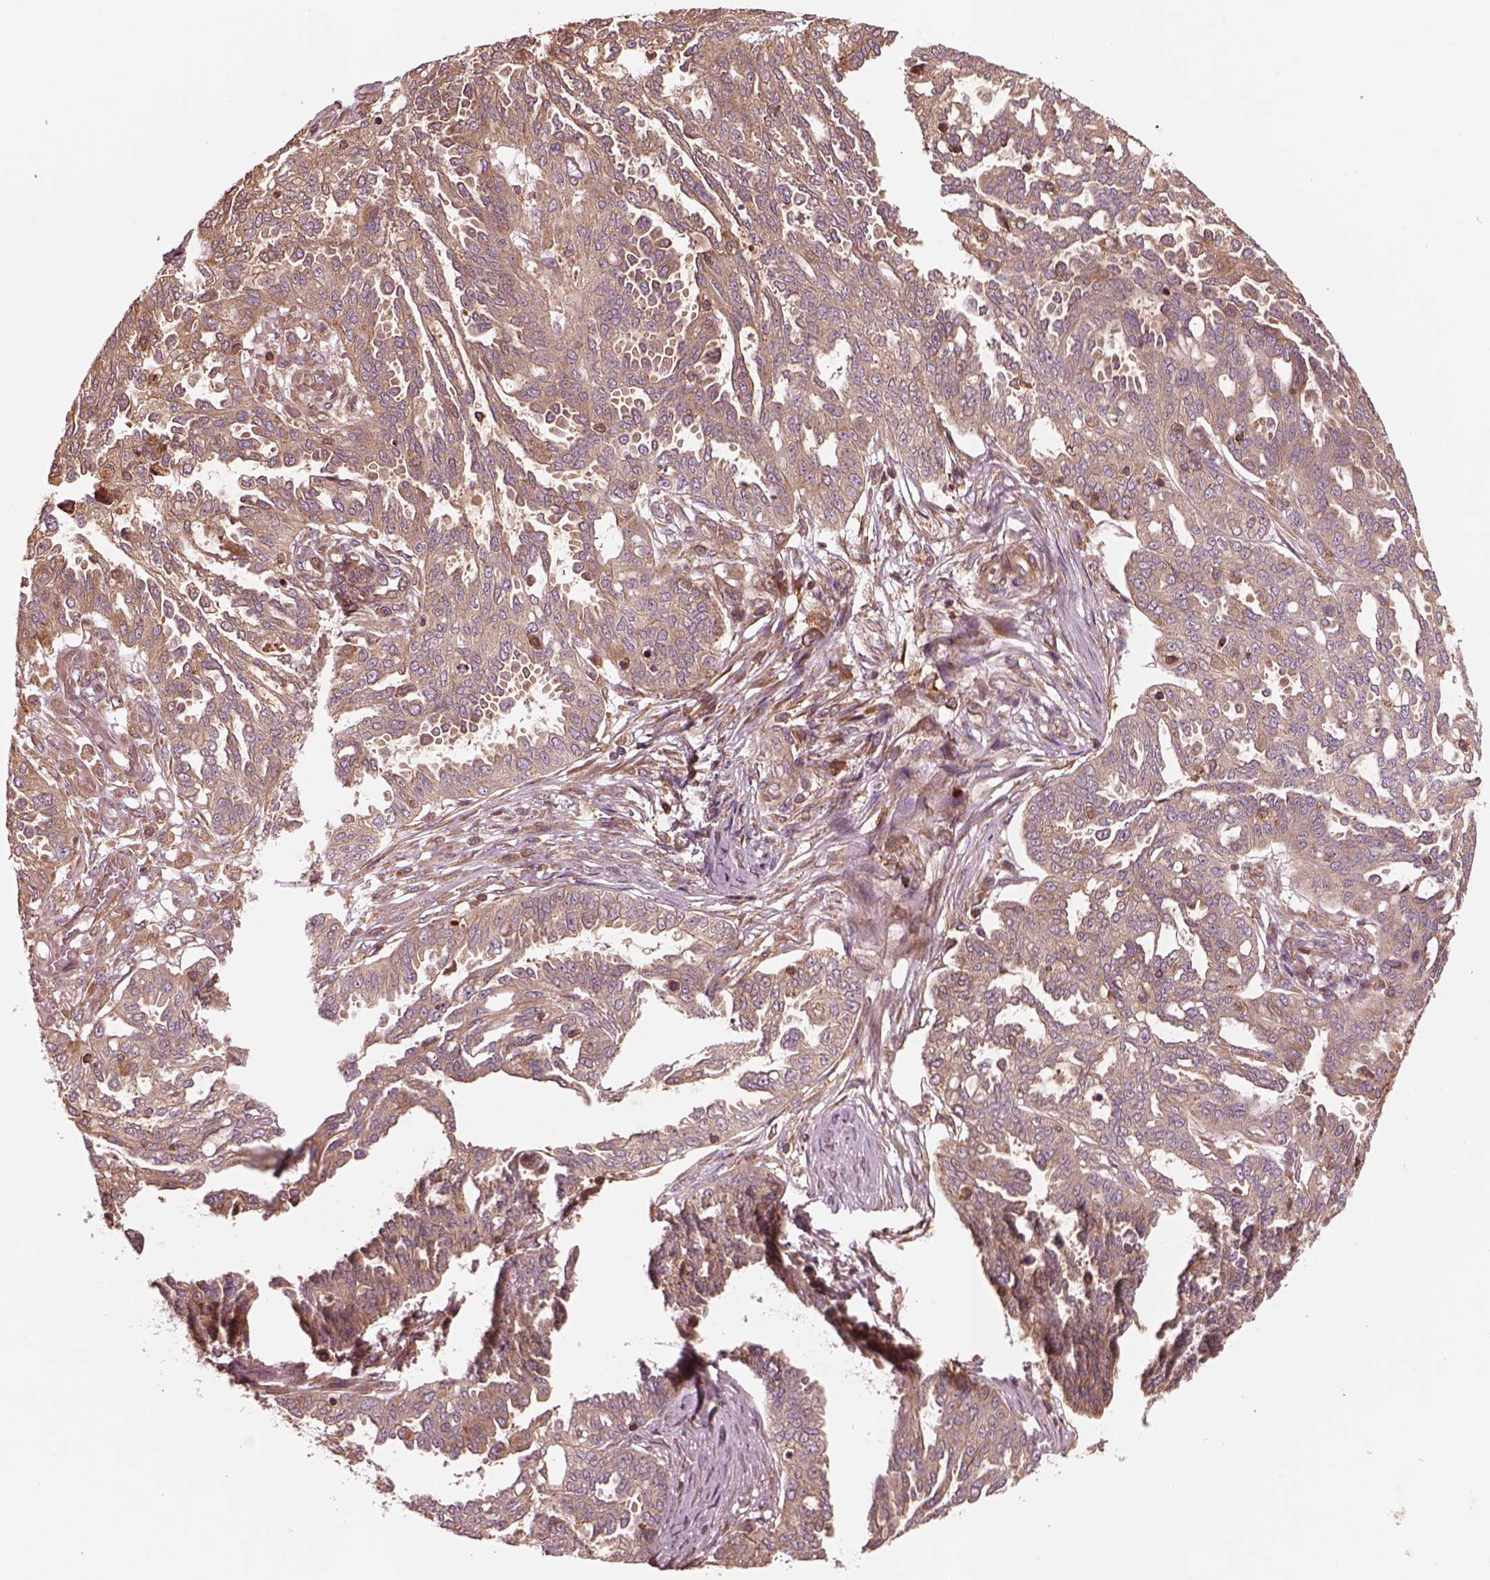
{"staining": {"intensity": "moderate", "quantity": "<25%", "location": "cytoplasmic/membranous"}, "tissue": "ovarian cancer", "cell_type": "Tumor cells", "image_type": "cancer", "snomed": [{"axis": "morphology", "description": "Cystadenocarcinoma, serous, NOS"}, {"axis": "topography", "description": "Ovary"}], "caption": "An IHC micrograph of tumor tissue is shown. Protein staining in brown highlights moderate cytoplasmic/membranous positivity in ovarian cancer within tumor cells. (Stains: DAB (3,3'-diaminobenzidine) in brown, nuclei in blue, Microscopy: brightfield microscopy at high magnification).", "gene": "ASCC2", "patient": {"sex": "female", "age": 67}}